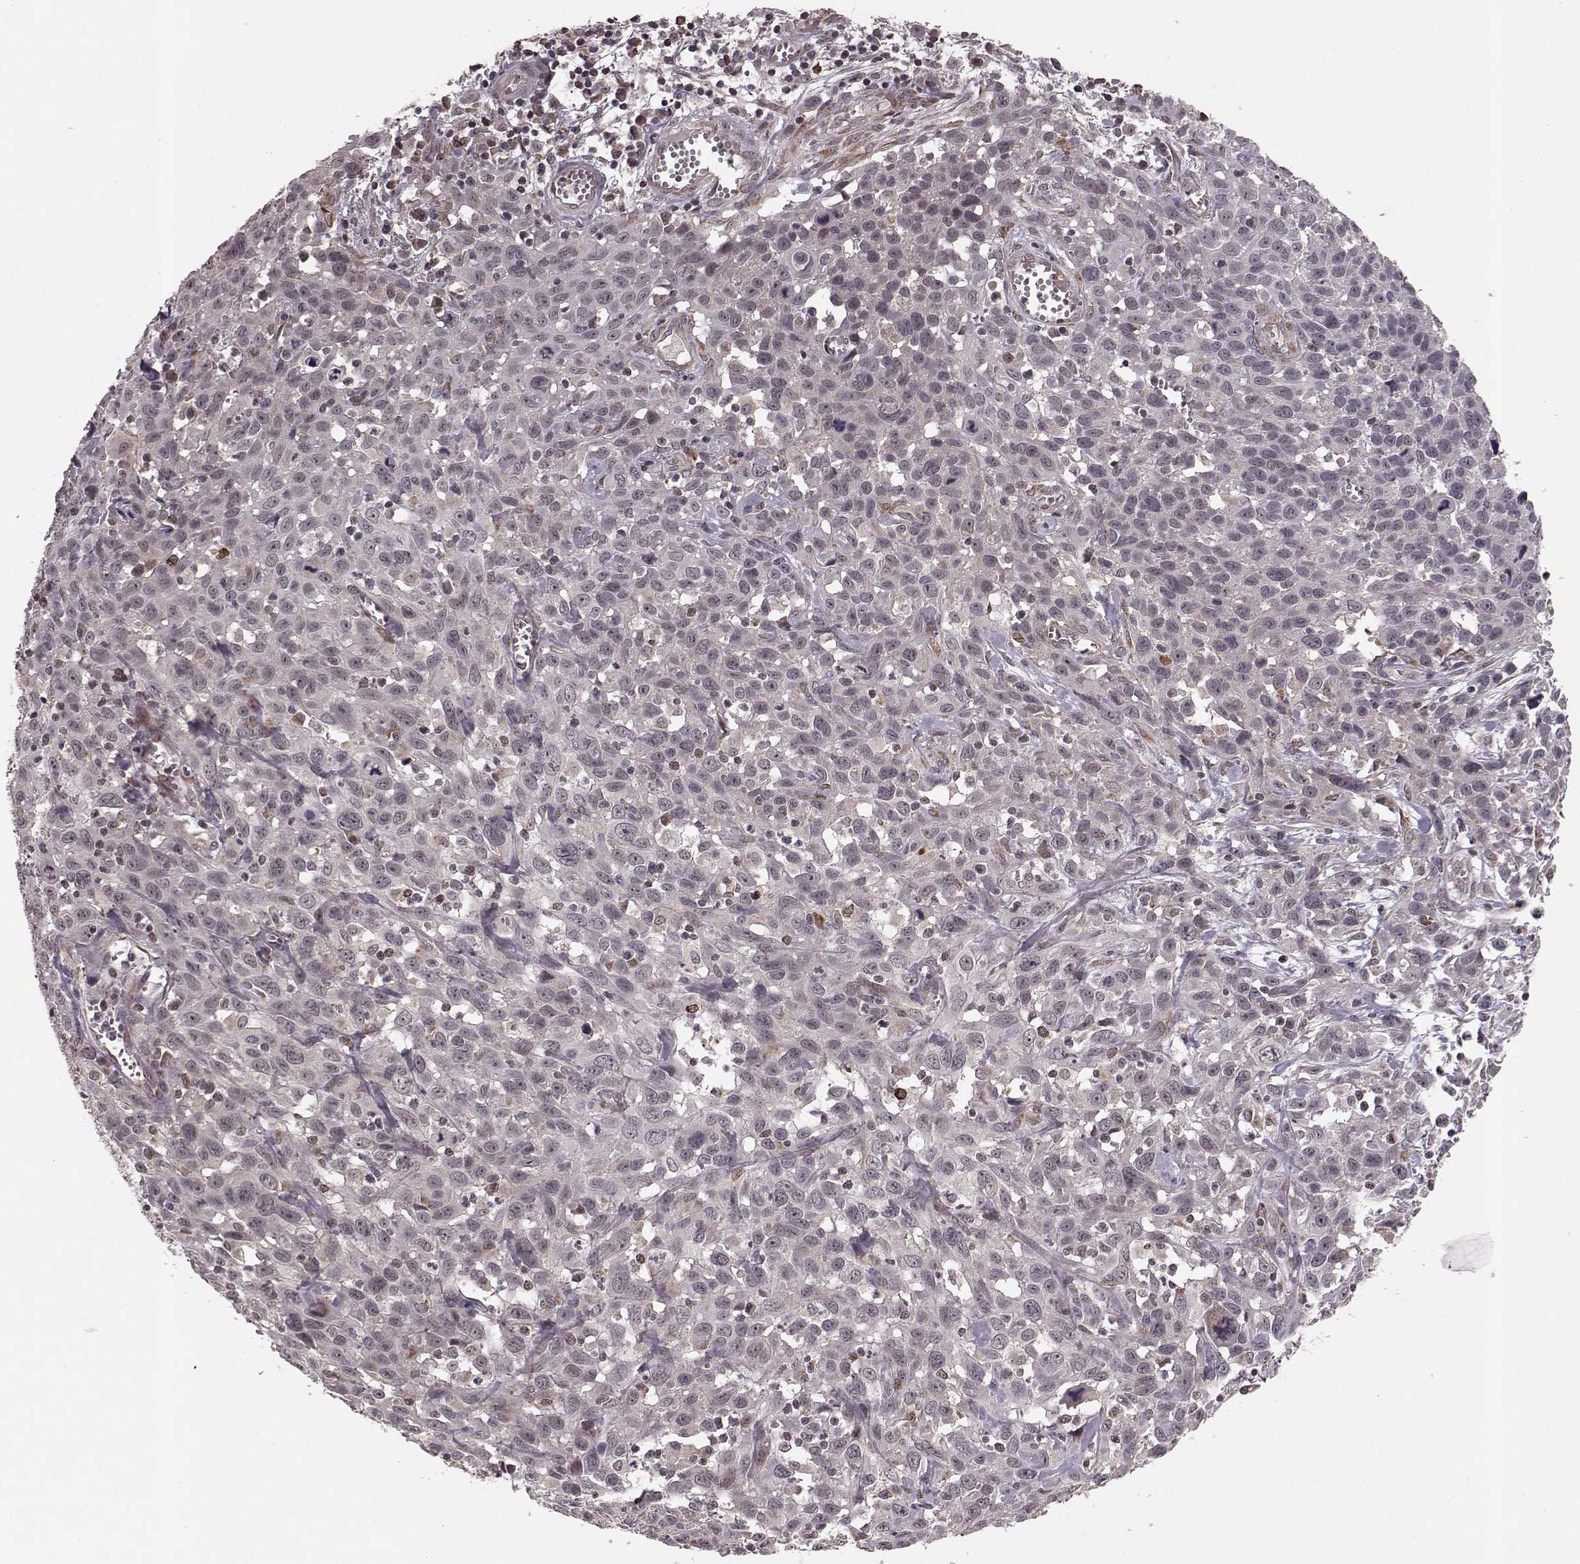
{"staining": {"intensity": "negative", "quantity": "none", "location": "none"}, "tissue": "cervical cancer", "cell_type": "Tumor cells", "image_type": "cancer", "snomed": [{"axis": "morphology", "description": "Squamous cell carcinoma, NOS"}, {"axis": "topography", "description": "Cervix"}], "caption": "DAB (3,3'-diaminobenzidine) immunohistochemical staining of human squamous cell carcinoma (cervical) demonstrates no significant staining in tumor cells.", "gene": "ELOVL5", "patient": {"sex": "female", "age": 38}}